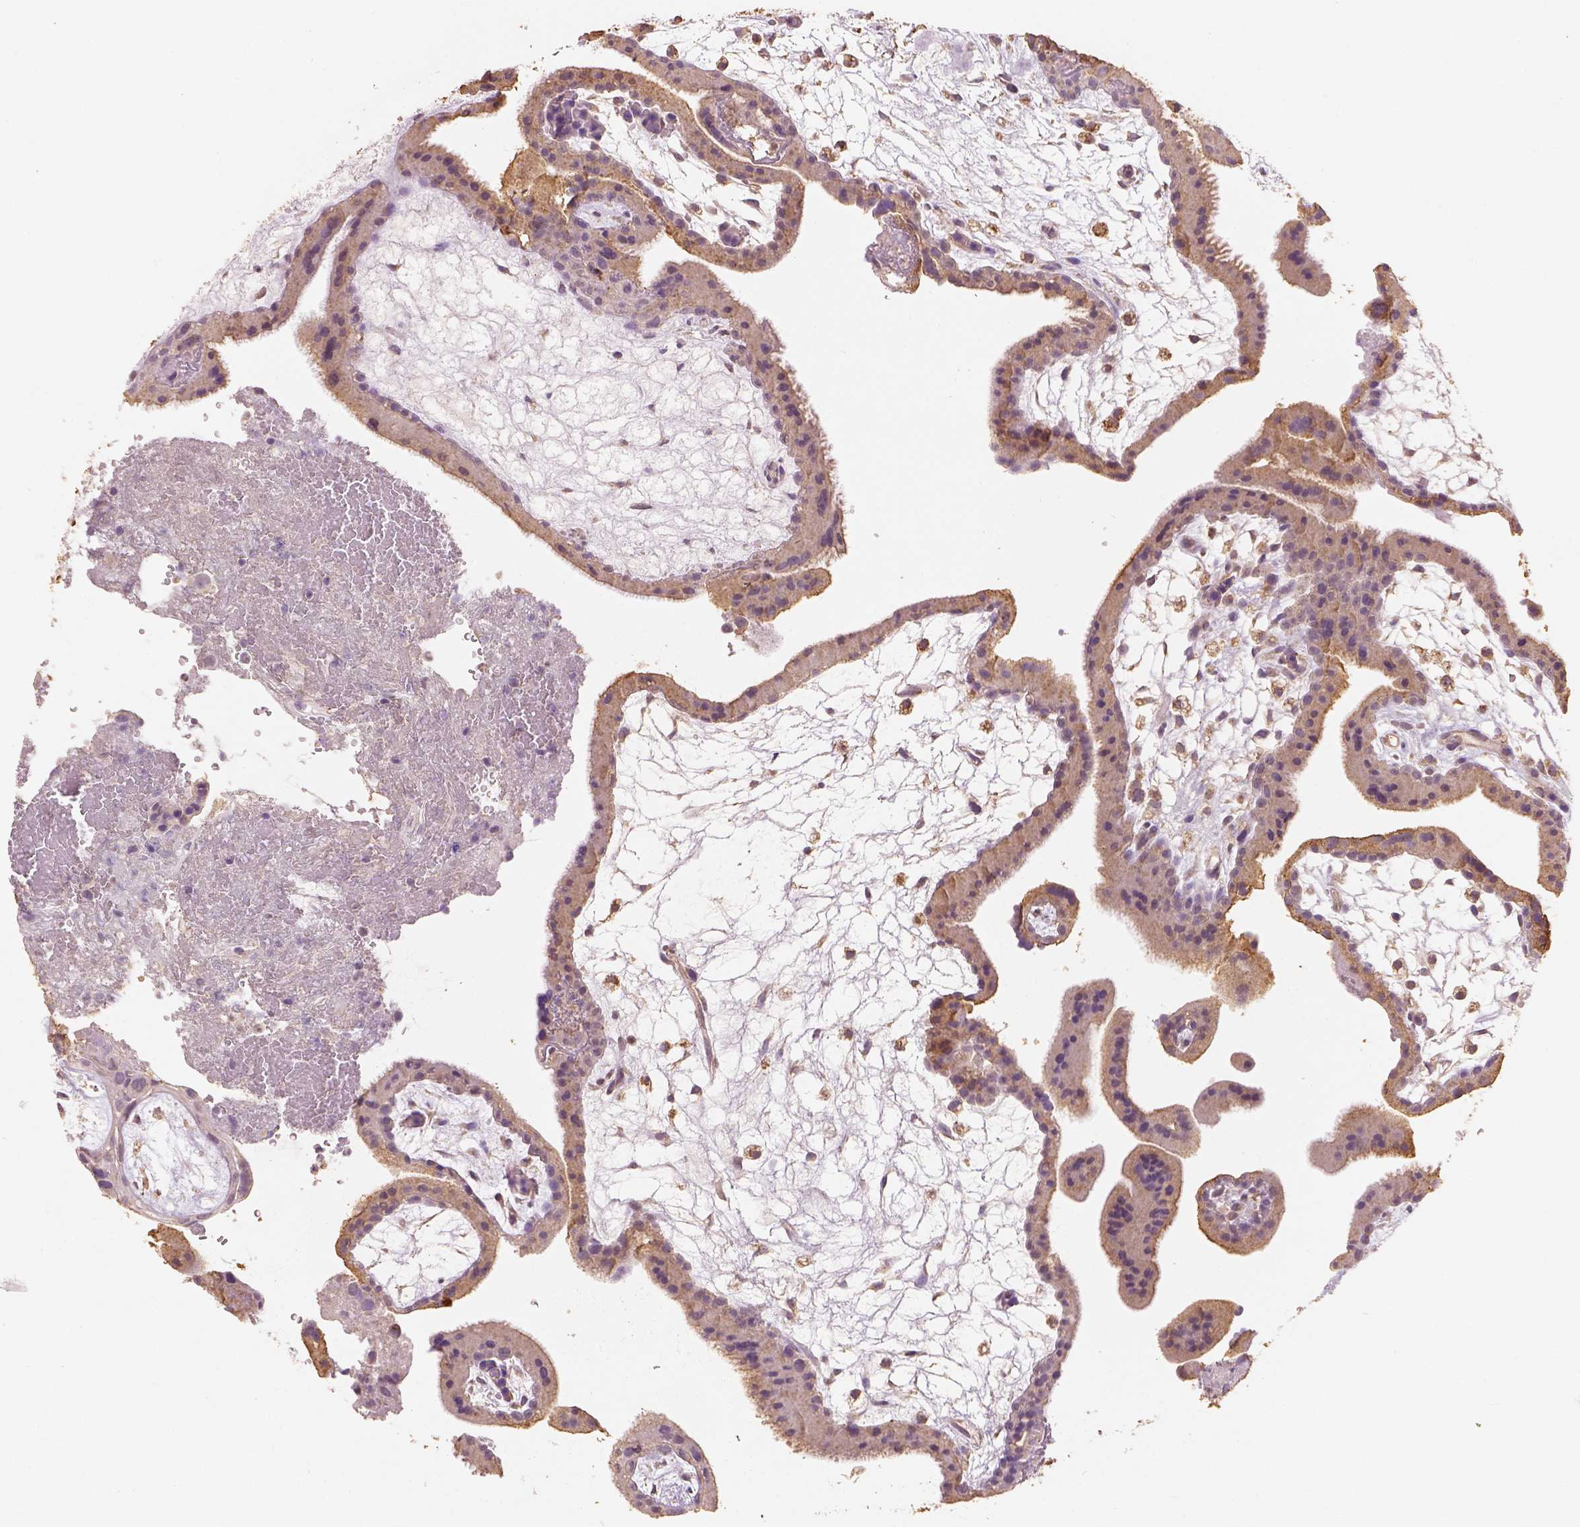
{"staining": {"intensity": "weak", "quantity": ">75%", "location": "cytoplasmic/membranous"}, "tissue": "placenta", "cell_type": "Decidual cells", "image_type": "normal", "snomed": [{"axis": "morphology", "description": "Normal tissue, NOS"}, {"axis": "topography", "description": "Placenta"}], "caption": "This histopathology image exhibits IHC staining of benign placenta, with low weak cytoplasmic/membranous expression in approximately >75% of decidual cells.", "gene": "AP2B1", "patient": {"sex": "female", "age": 19}}